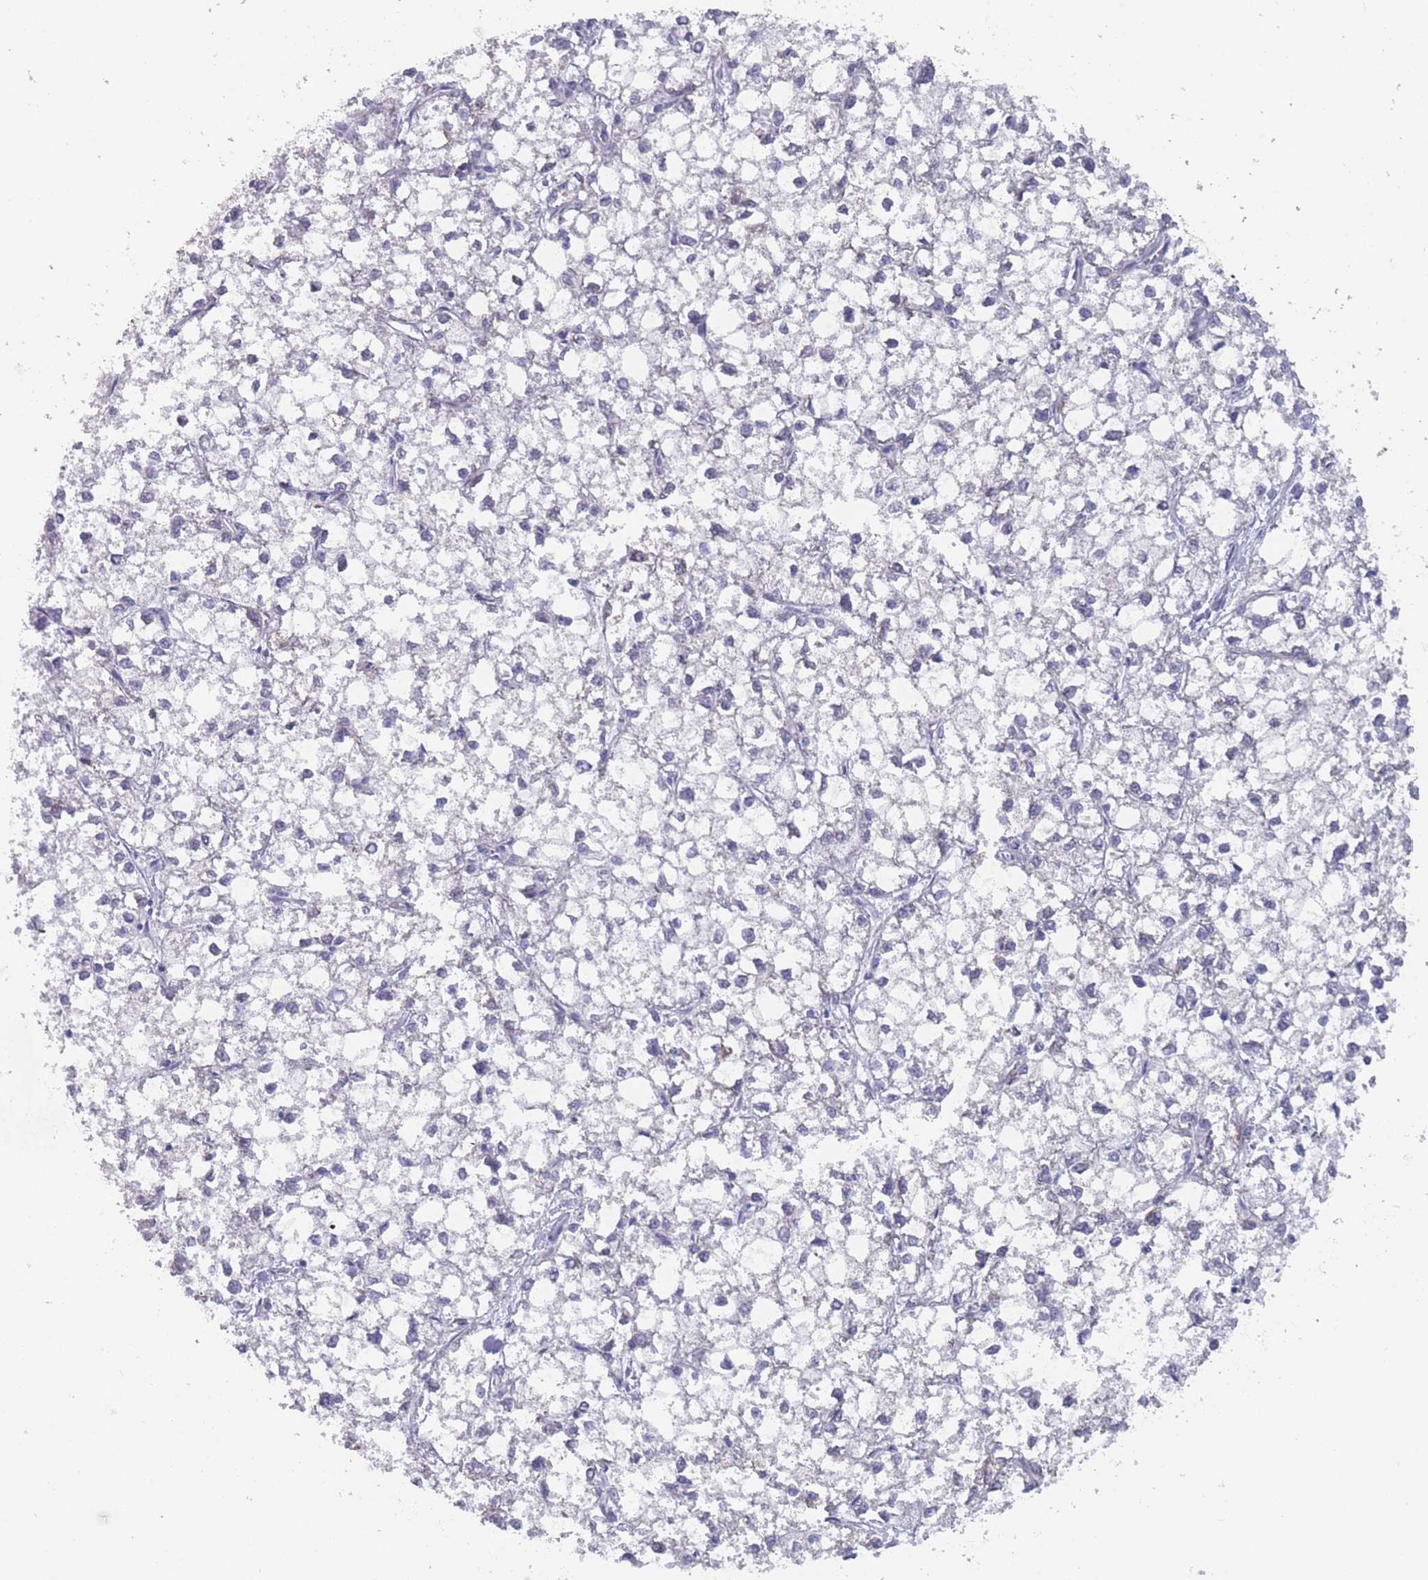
{"staining": {"intensity": "negative", "quantity": "none", "location": "none"}, "tissue": "liver cancer", "cell_type": "Tumor cells", "image_type": "cancer", "snomed": [{"axis": "morphology", "description": "Carcinoma, Hepatocellular, NOS"}, {"axis": "topography", "description": "Liver"}], "caption": "Tumor cells show no significant expression in liver hepatocellular carcinoma. (Immunohistochemistry, brightfield microscopy, high magnification).", "gene": "ST8SIA5", "patient": {"sex": "female", "age": 43}}